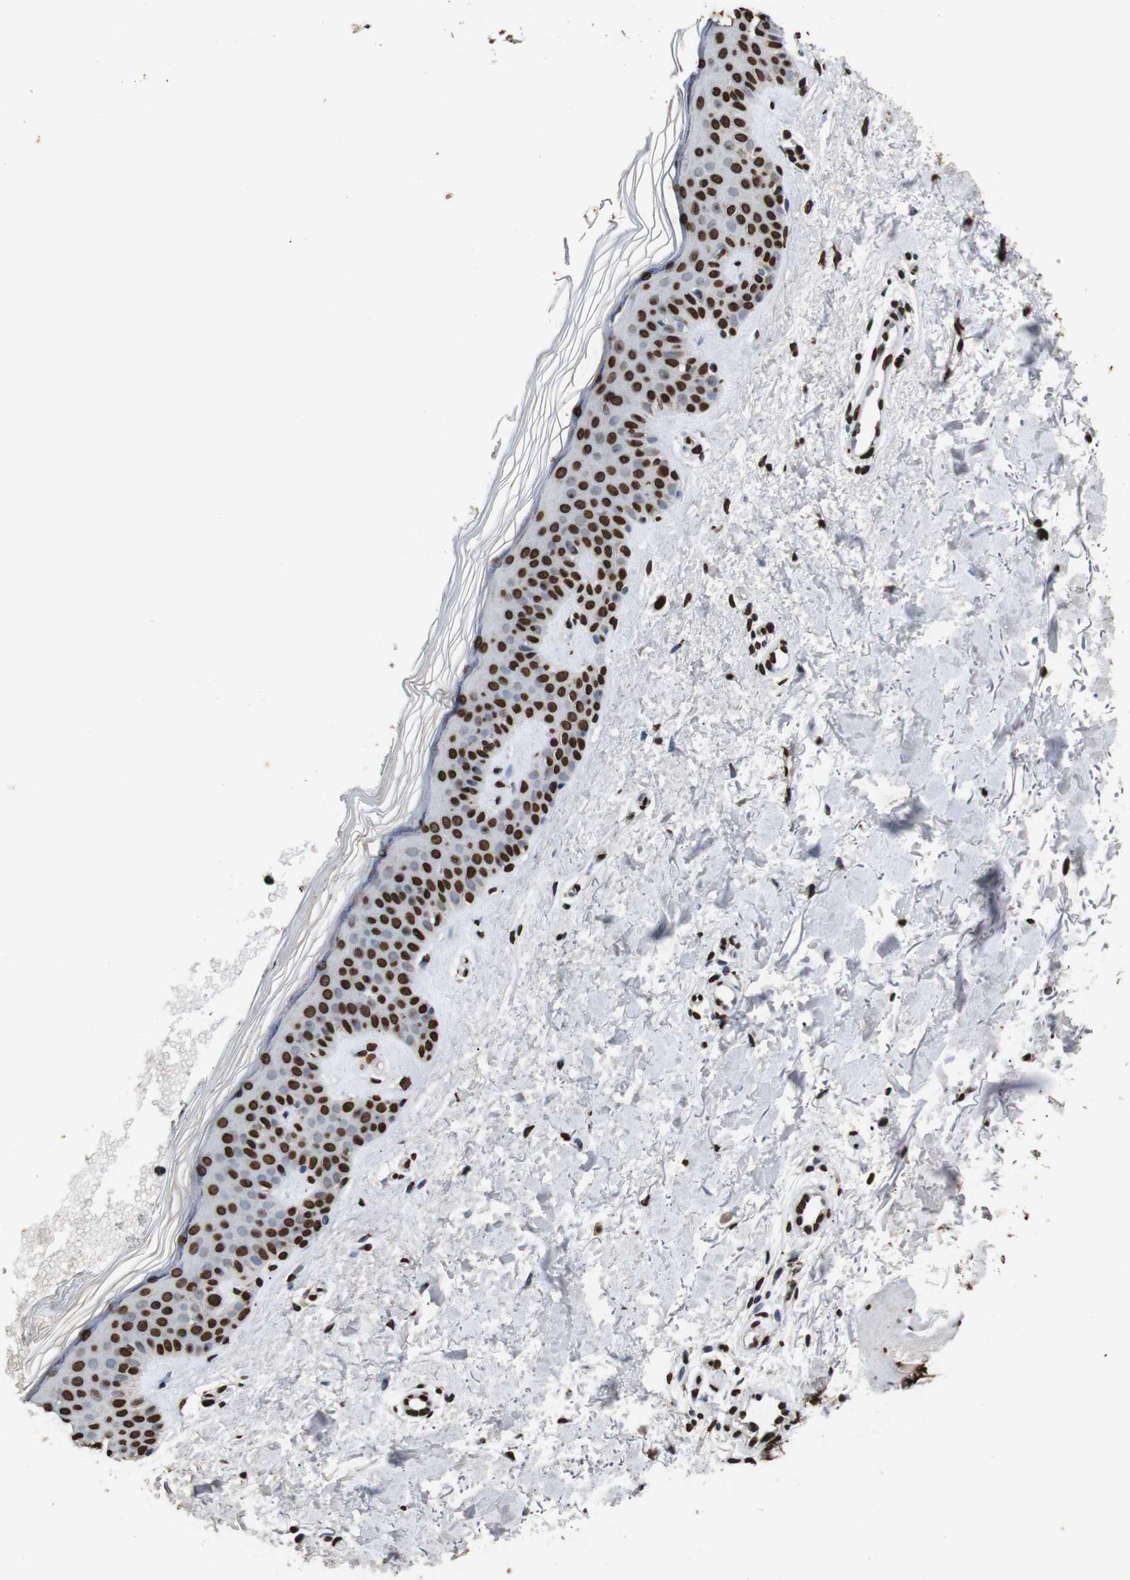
{"staining": {"intensity": "strong", "quantity": ">75%", "location": "nuclear"}, "tissue": "skin", "cell_type": "Fibroblasts", "image_type": "normal", "snomed": [{"axis": "morphology", "description": "Normal tissue, NOS"}, {"axis": "topography", "description": "Skin"}], "caption": "Protein expression by immunohistochemistry exhibits strong nuclear positivity in about >75% of fibroblasts in benign skin. The protein is shown in brown color, while the nuclei are stained blue.", "gene": "MDM2", "patient": {"sex": "male", "age": 67}}